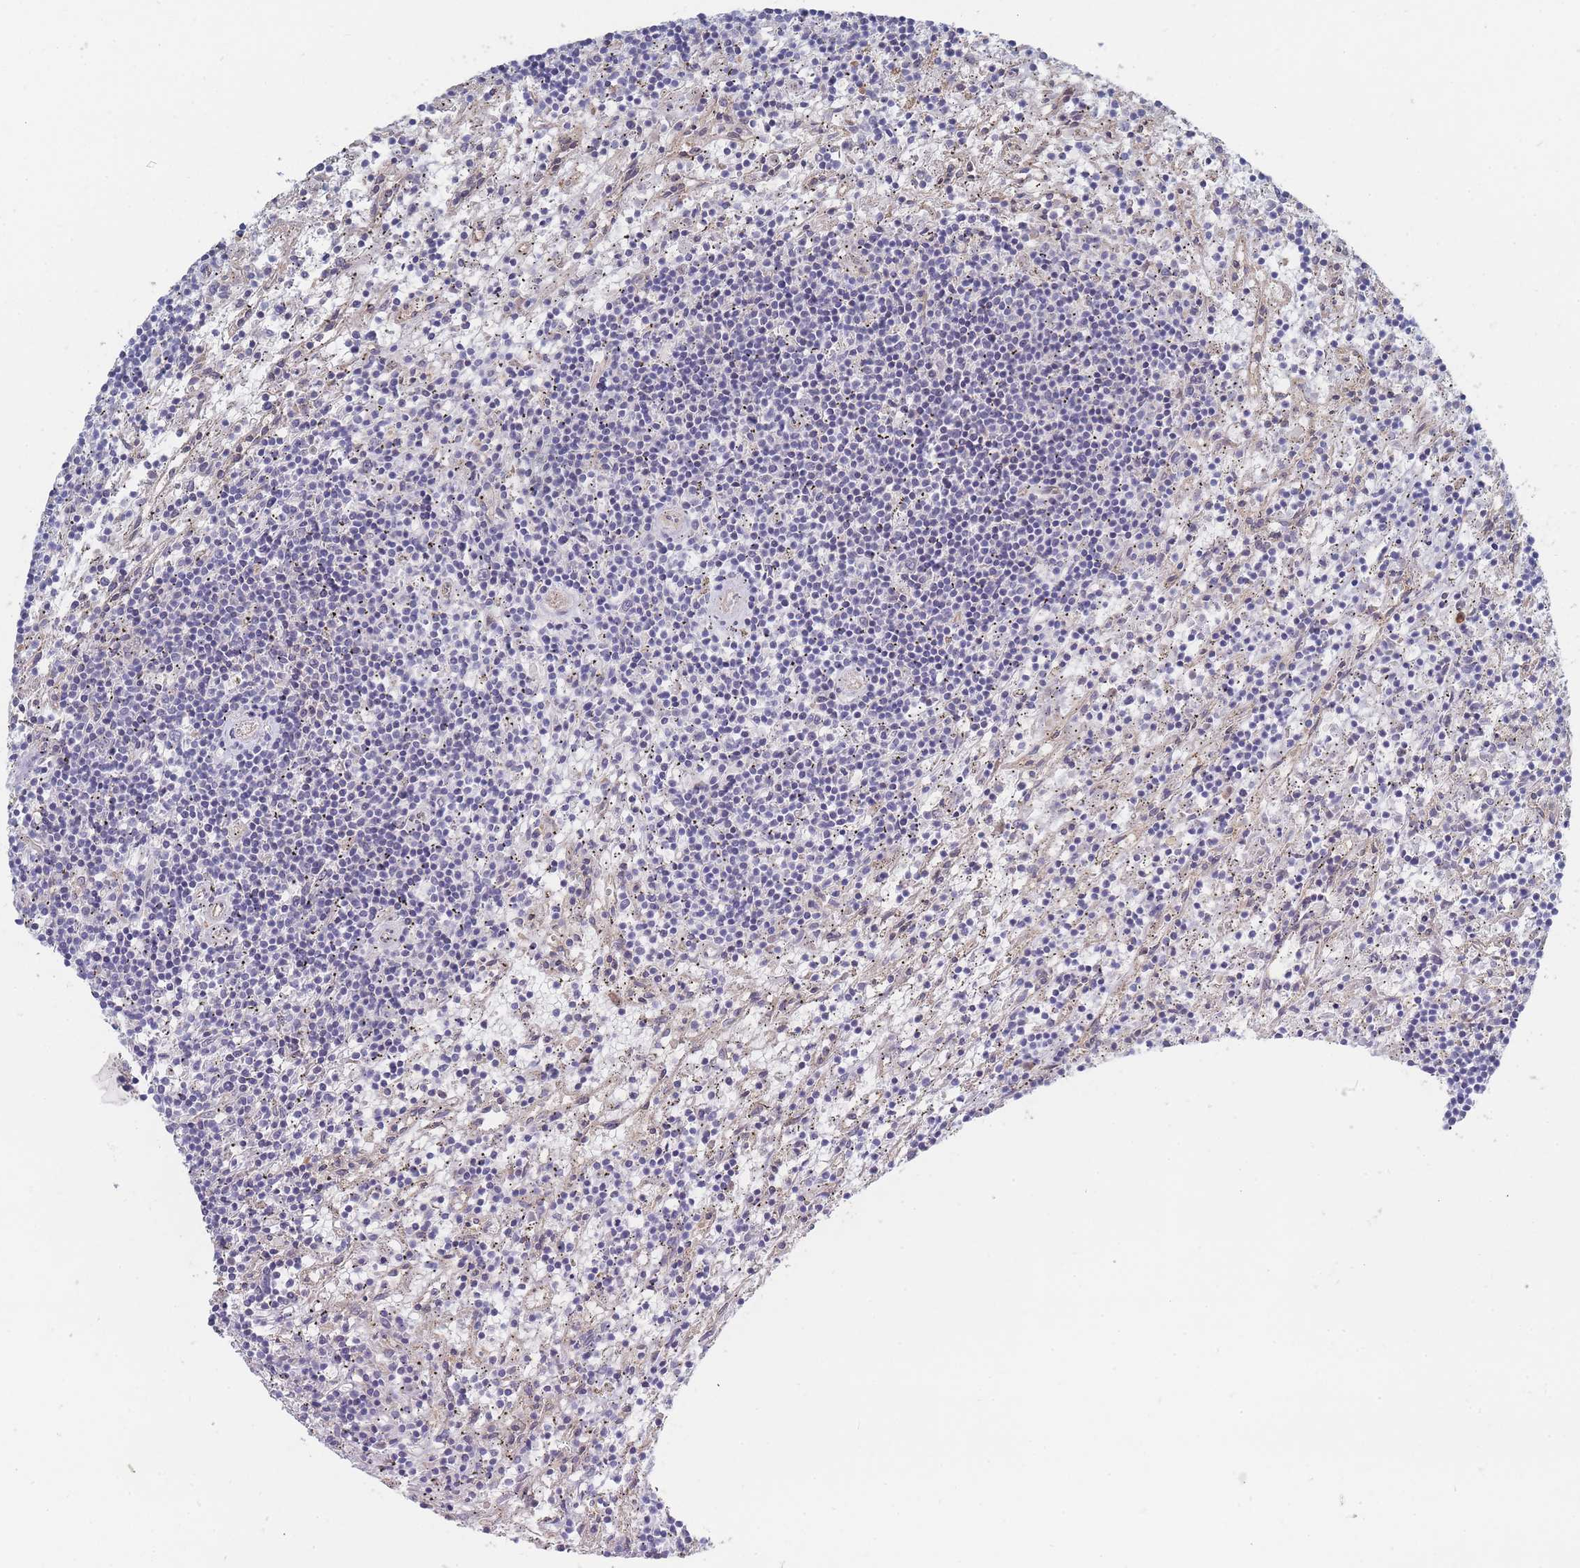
{"staining": {"intensity": "negative", "quantity": "none", "location": "none"}, "tissue": "lymphoma", "cell_type": "Tumor cells", "image_type": "cancer", "snomed": [{"axis": "morphology", "description": "Malignant lymphoma, non-Hodgkin's type, Low grade"}, {"axis": "topography", "description": "Spleen"}], "caption": "The micrograph shows no staining of tumor cells in malignant lymphoma, non-Hodgkin's type (low-grade).", "gene": "NUB1", "patient": {"sex": "male", "age": 76}}